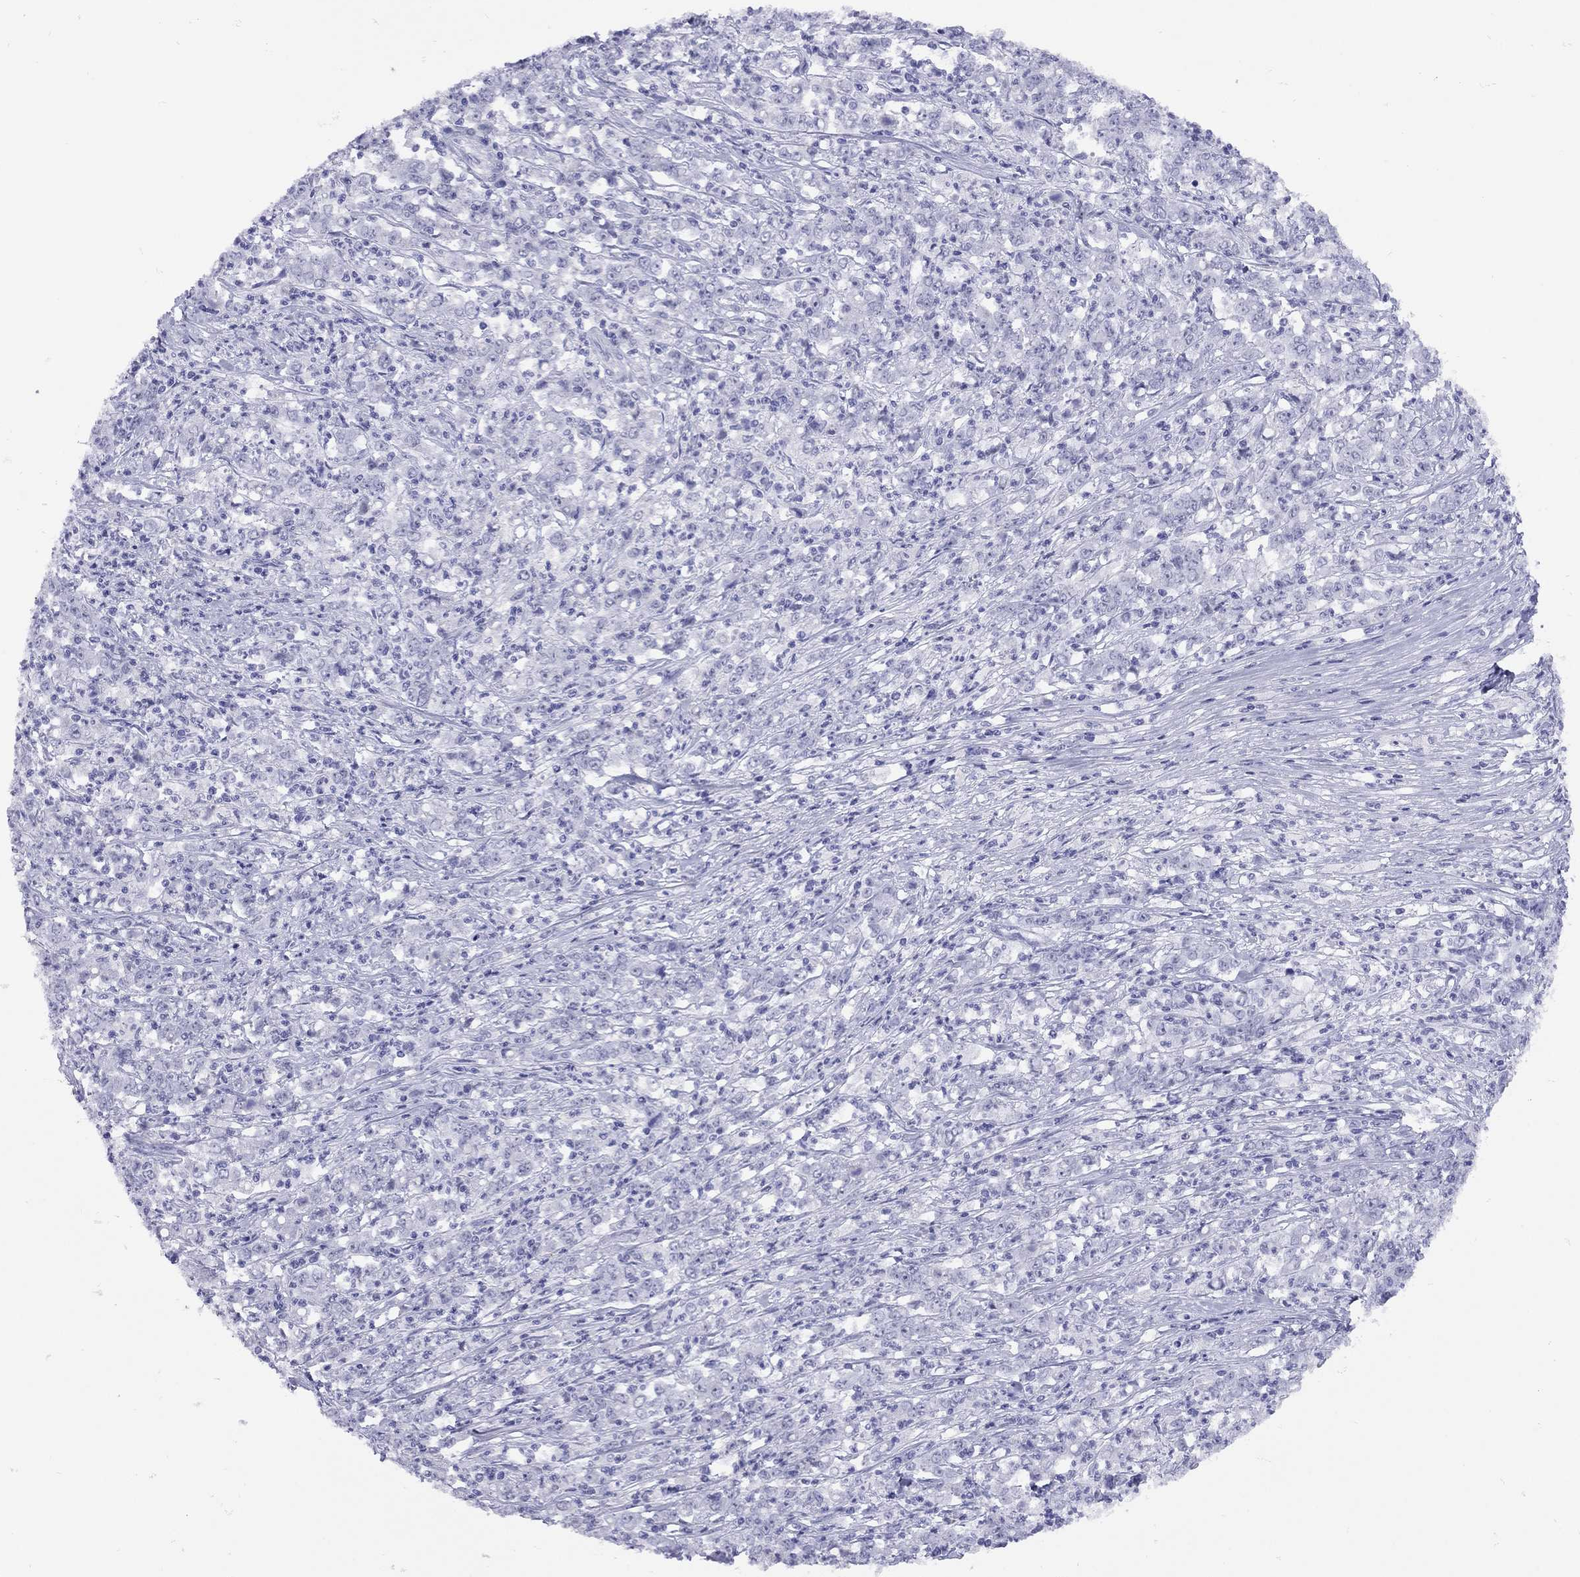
{"staining": {"intensity": "negative", "quantity": "none", "location": "none"}, "tissue": "stomach cancer", "cell_type": "Tumor cells", "image_type": "cancer", "snomed": [{"axis": "morphology", "description": "Adenocarcinoma, NOS"}, {"axis": "topography", "description": "Stomach, lower"}], "caption": "High magnification brightfield microscopy of stomach cancer stained with DAB (3,3'-diaminobenzidine) (brown) and counterstained with hematoxylin (blue): tumor cells show no significant positivity.", "gene": "LYAR", "patient": {"sex": "female", "age": 71}}